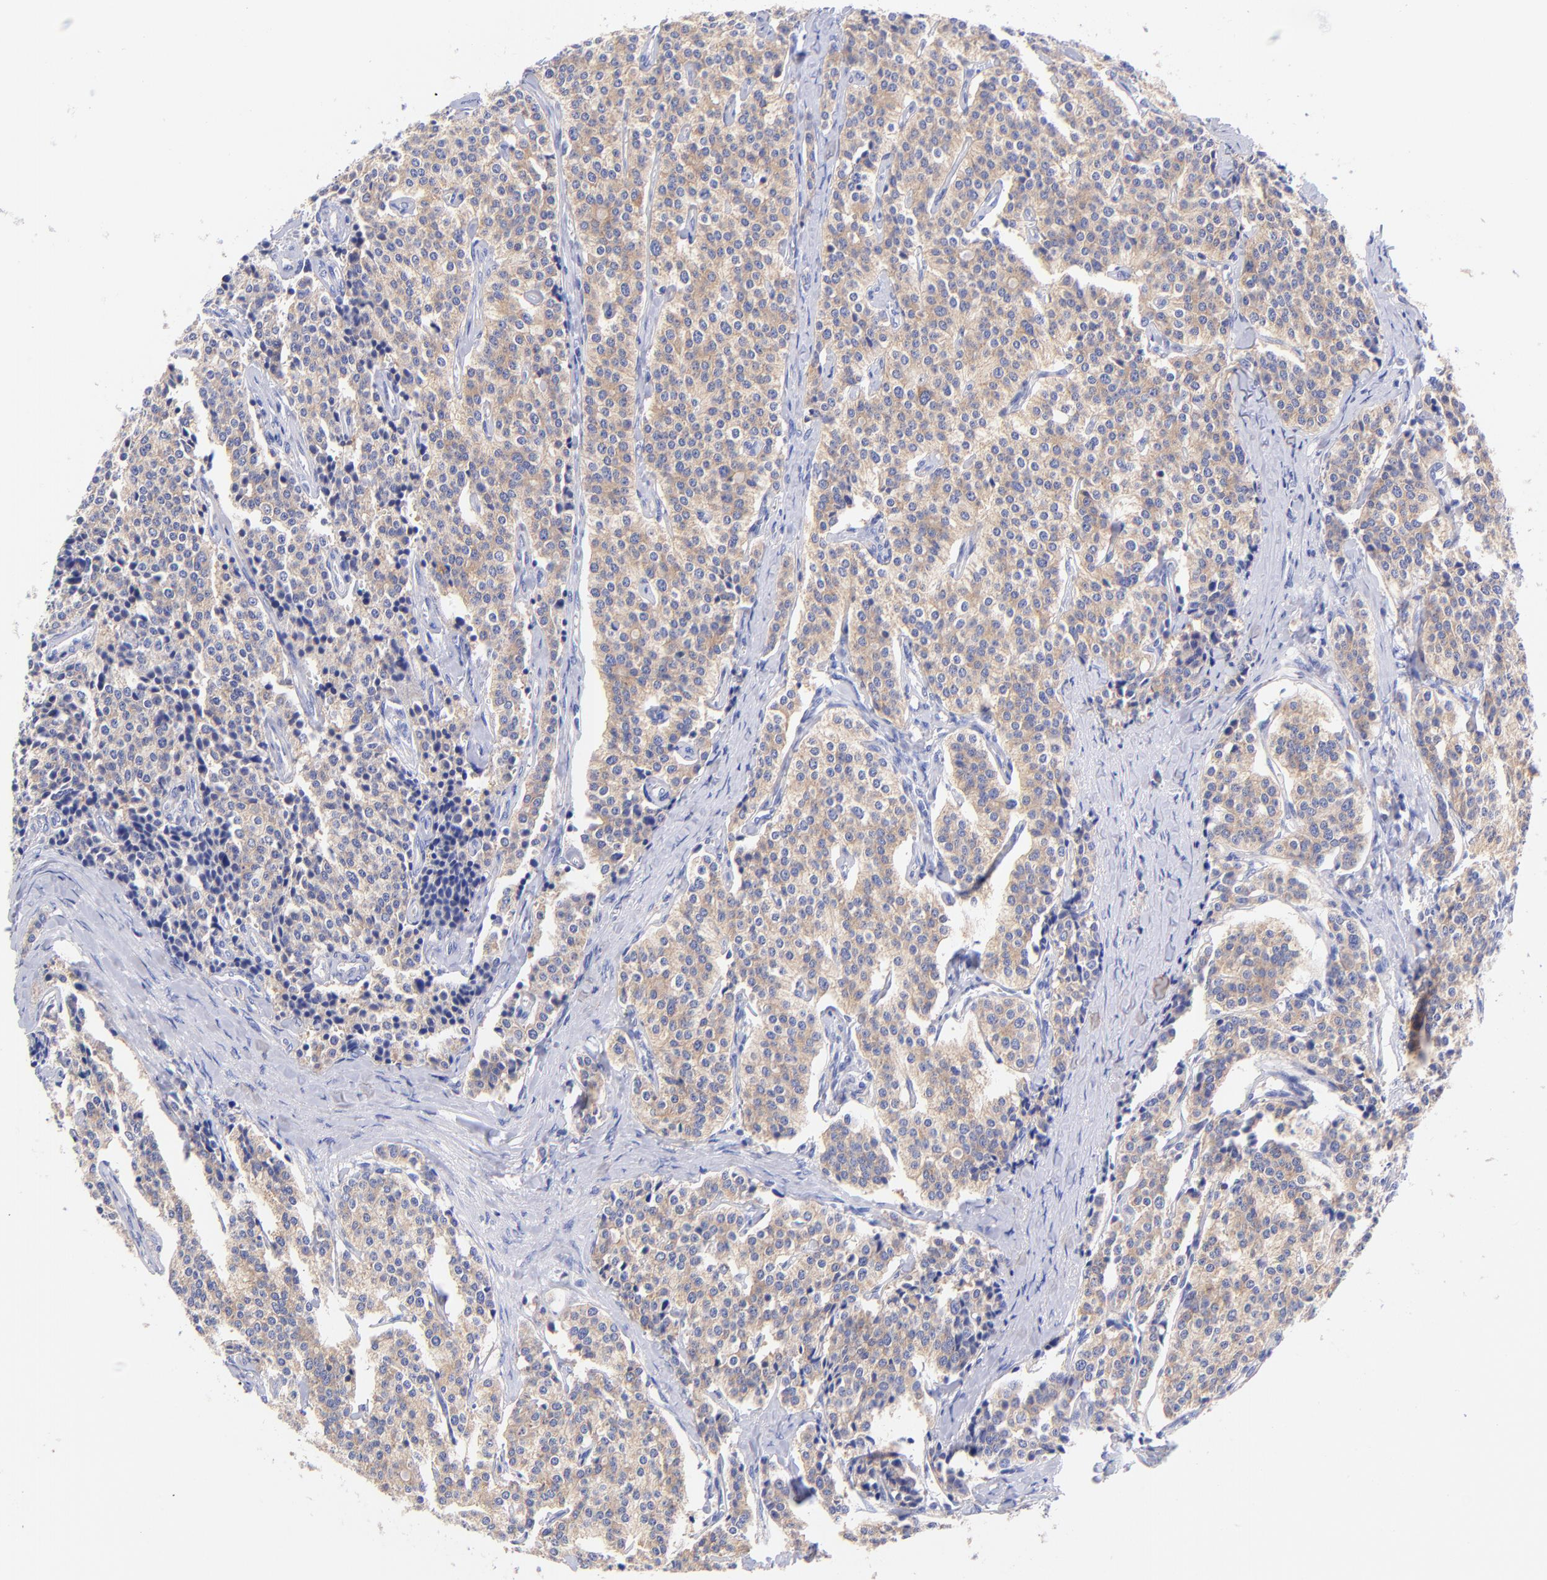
{"staining": {"intensity": "weak", "quantity": ">75%", "location": "cytoplasmic/membranous"}, "tissue": "carcinoid", "cell_type": "Tumor cells", "image_type": "cancer", "snomed": [{"axis": "morphology", "description": "Carcinoid, malignant, NOS"}, {"axis": "topography", "description": "Small intestine"}], "caption": "Human carcinoid stained for a protein (brown) reveals weak cytoplasmic/membranous positive positivity in about >75% of tumor cells.", "gene": "GPHN", "patient": {"sex": "male", "age": 63}}